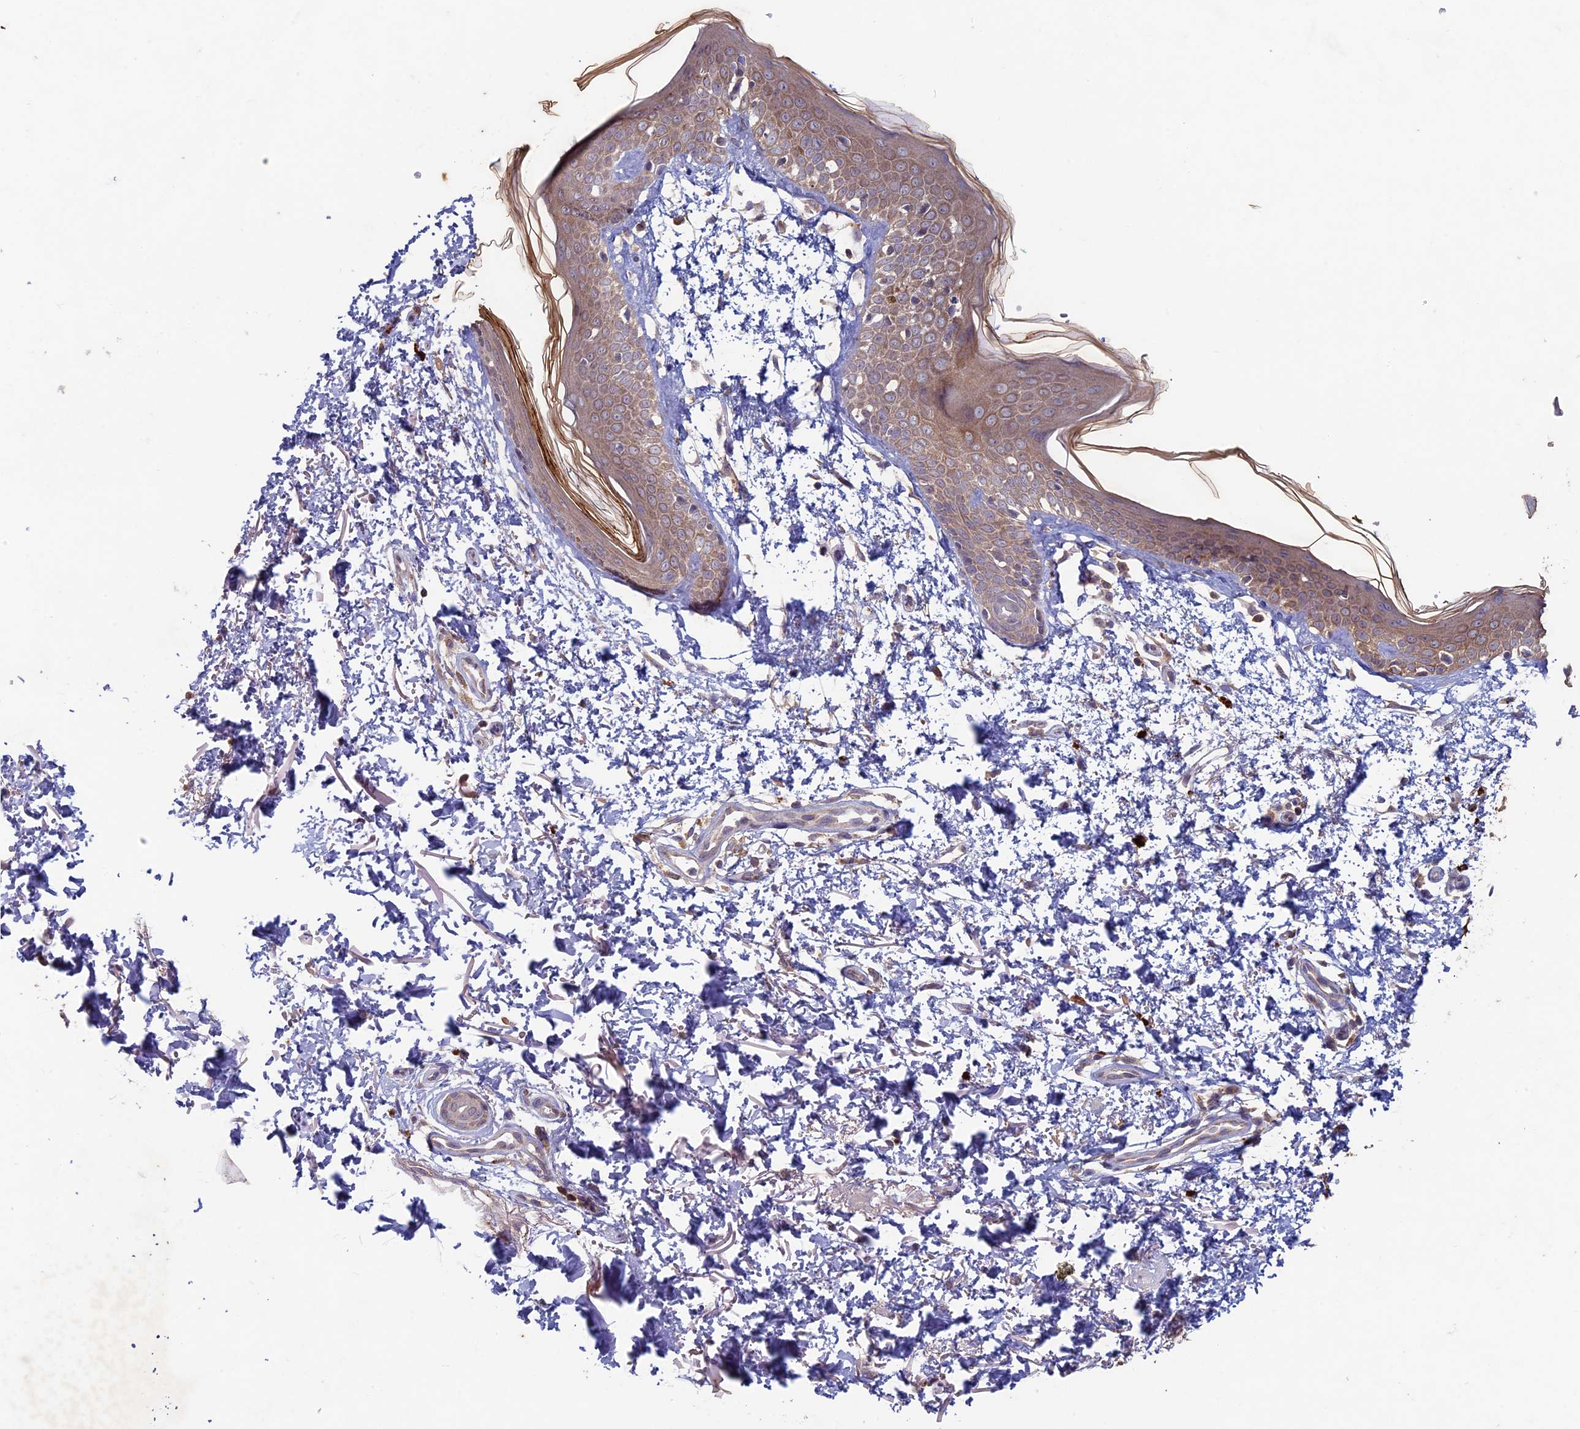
{"staining": {"intensity": "weak", "quantity": ">75%", "location": "cytoplasmic/membranous"}, "tissue": "skin", "cell_type": "Fibroblasts", "image_type": "normal", "snomed": [{"axis": "morphology", "description": "Normal tissue, NOS"}, {"axis": "topography", "description": "Skin"}], "caption": "About >75% of fibroblasts in normal human skin reveal weak cytoplasmic/membranous protein positivity as visualized by brown immunohistochemical staining.", "gene": "RCCD1", "patient": {"sex": "male", "age": 66}}